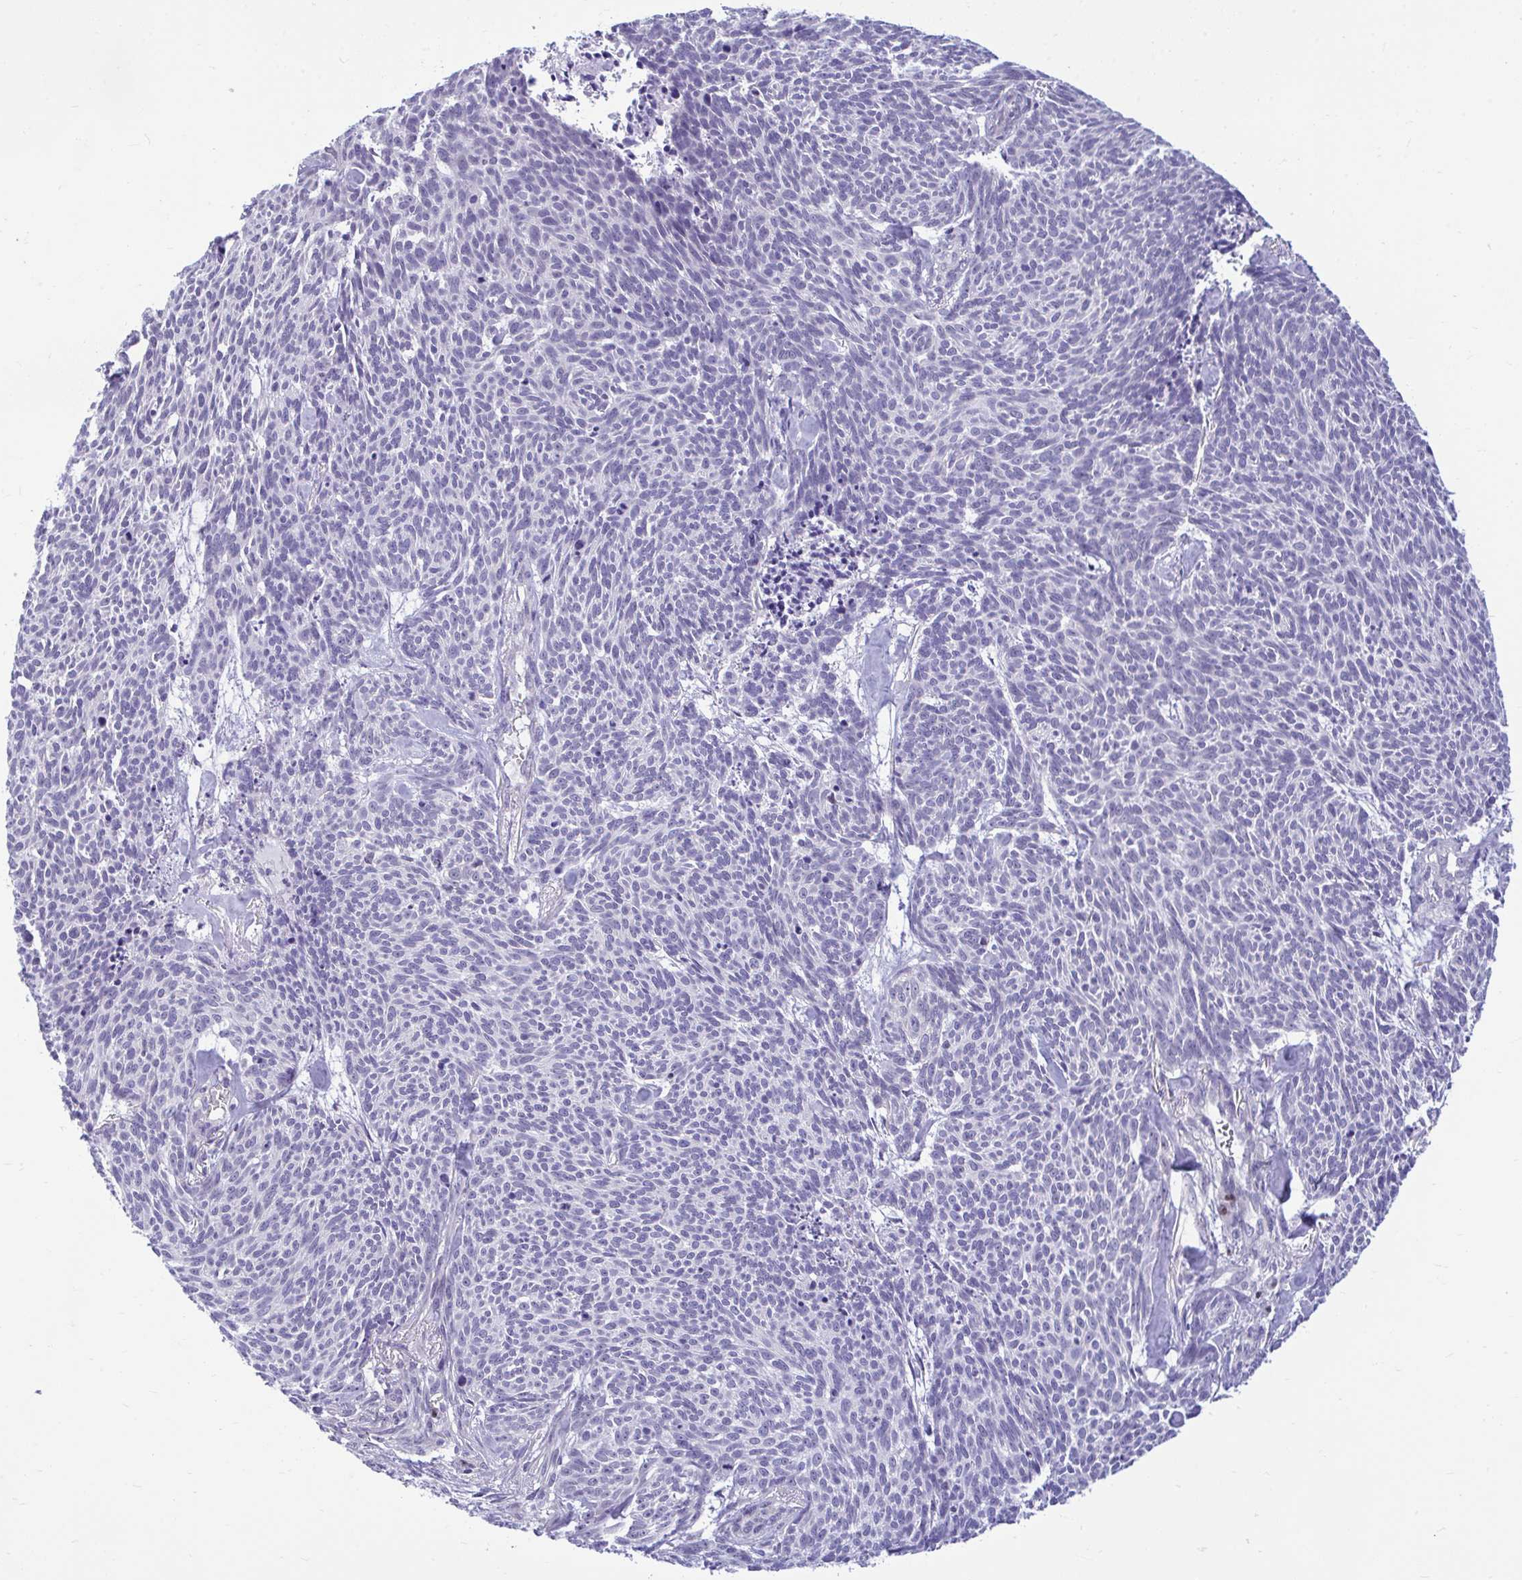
{"staining": {"intensity": "negative", "quantity": "none", "location": "none"}, "tissue": "skin cancer", "cell_type": "Tumor cells", "image_type": "cancer", "snomed": [{"axis": "morphology", "description": "Basal cell carcinoma"}, {"axis": "topography", "description": "Skin"}], "caption": "Immunohistochemistry (IHC) image of human skin basal cell carcinoma stained for a protein (brown), which reveals no expression in tumor cells. (DAB (3,3'-diaminobenzidine) IHC with hematoxylin counter stain).", "gene": "SLC25A51", "patient": {"sex": "female", "age": 93}}